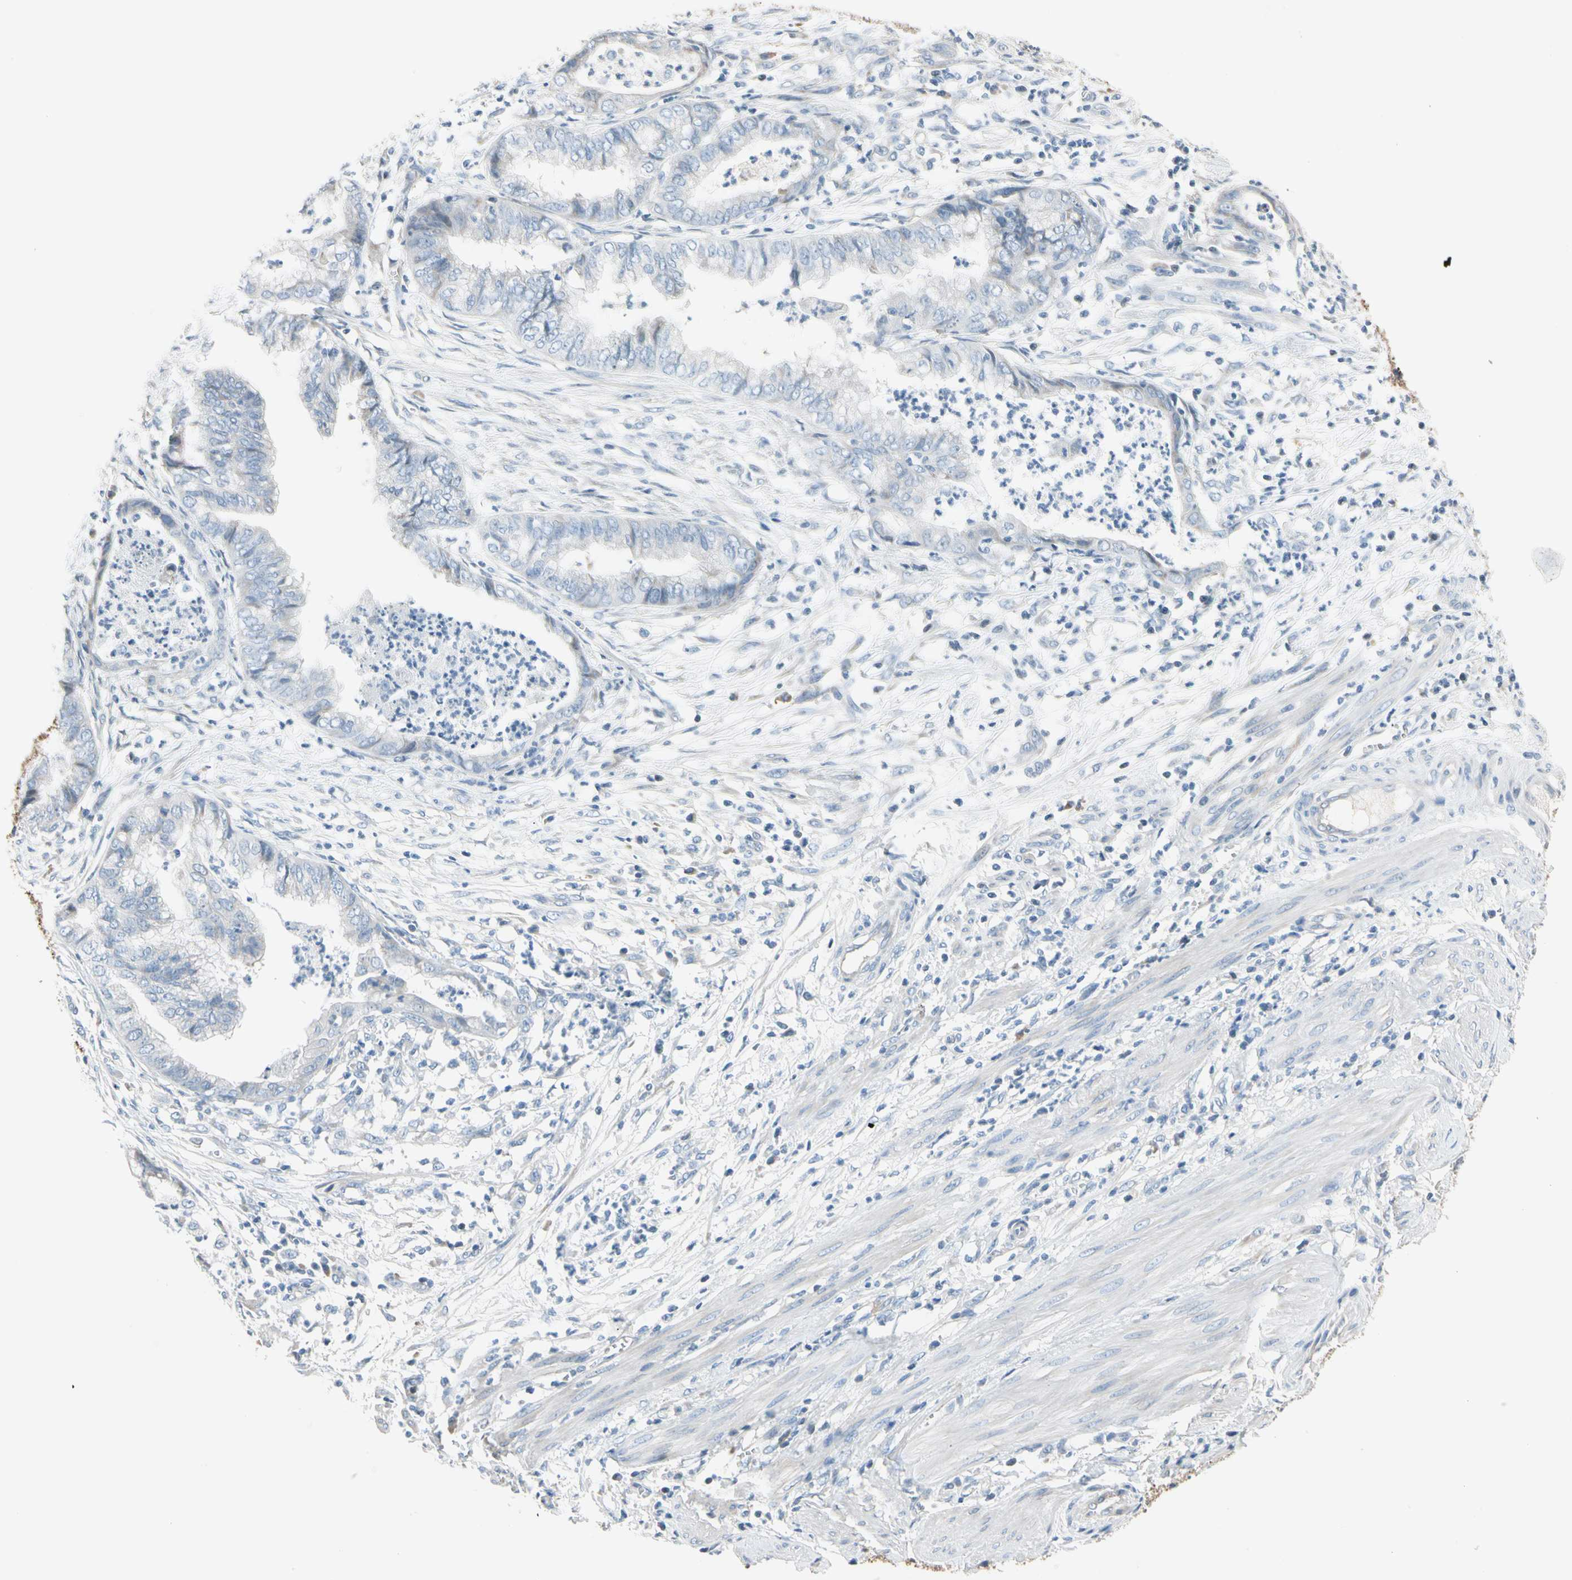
{"staining": {"intensity": "negative", "quantity": "none", "location": "none"}, "tissue": "endometrial cancer", "cell_type": "Tumor cells", "image_type": "cancer", "snomed": [{"axis": "morphology", "description": "Necrosis, NOS"}, {"axis": "morphology", "description": "Adenocarcinoma, NOS"}, {"axis": "topography", "description": "Endometrium"}], "caption": "IHC micrograph of human endometrial cancer (adenocarcinoma) stained for a protein (brown), which exhibits no staining in tumor cells.", "gene": "STK40", "patient": {"sex": "female", "age": 79}}